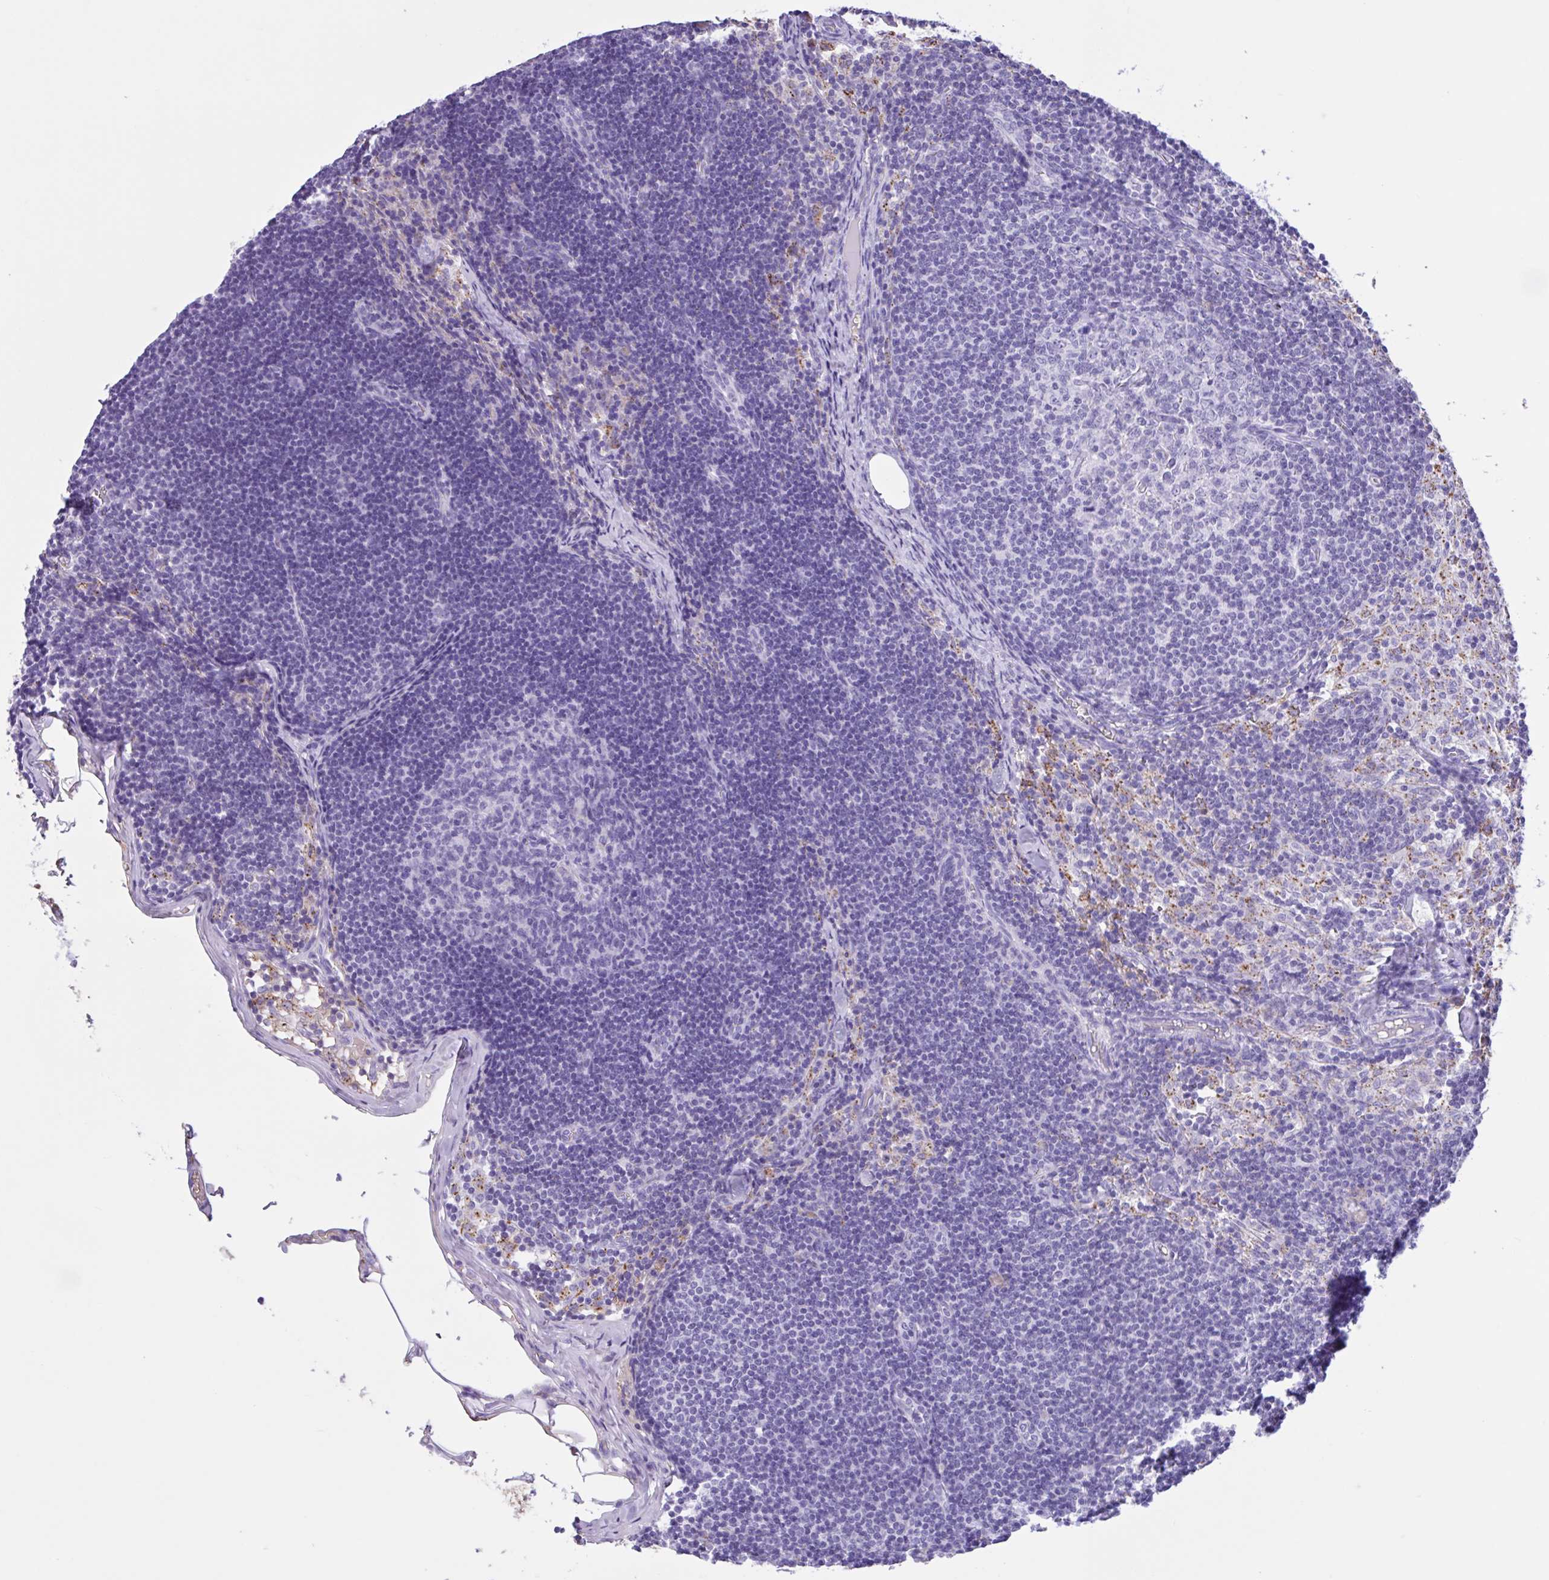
{"staining": {"intensity": "negative", "quantity": "none", "location": "none"}, "tissue": "lymph node", "cell_type": "Germinal center cells", "image_type": "normal", "snomed": [{"axis": "morphology", "description": "Normal tissue, NOS"}, {"axis": "topography", "description": "Lymph node"}], "caption": "Germinal center cells are negative for protein expression in unremarkable human lymph node. Nuclei are stained in blue.", "gene": "LARGE2", "patient": {"sex": "female", "age": 31}}